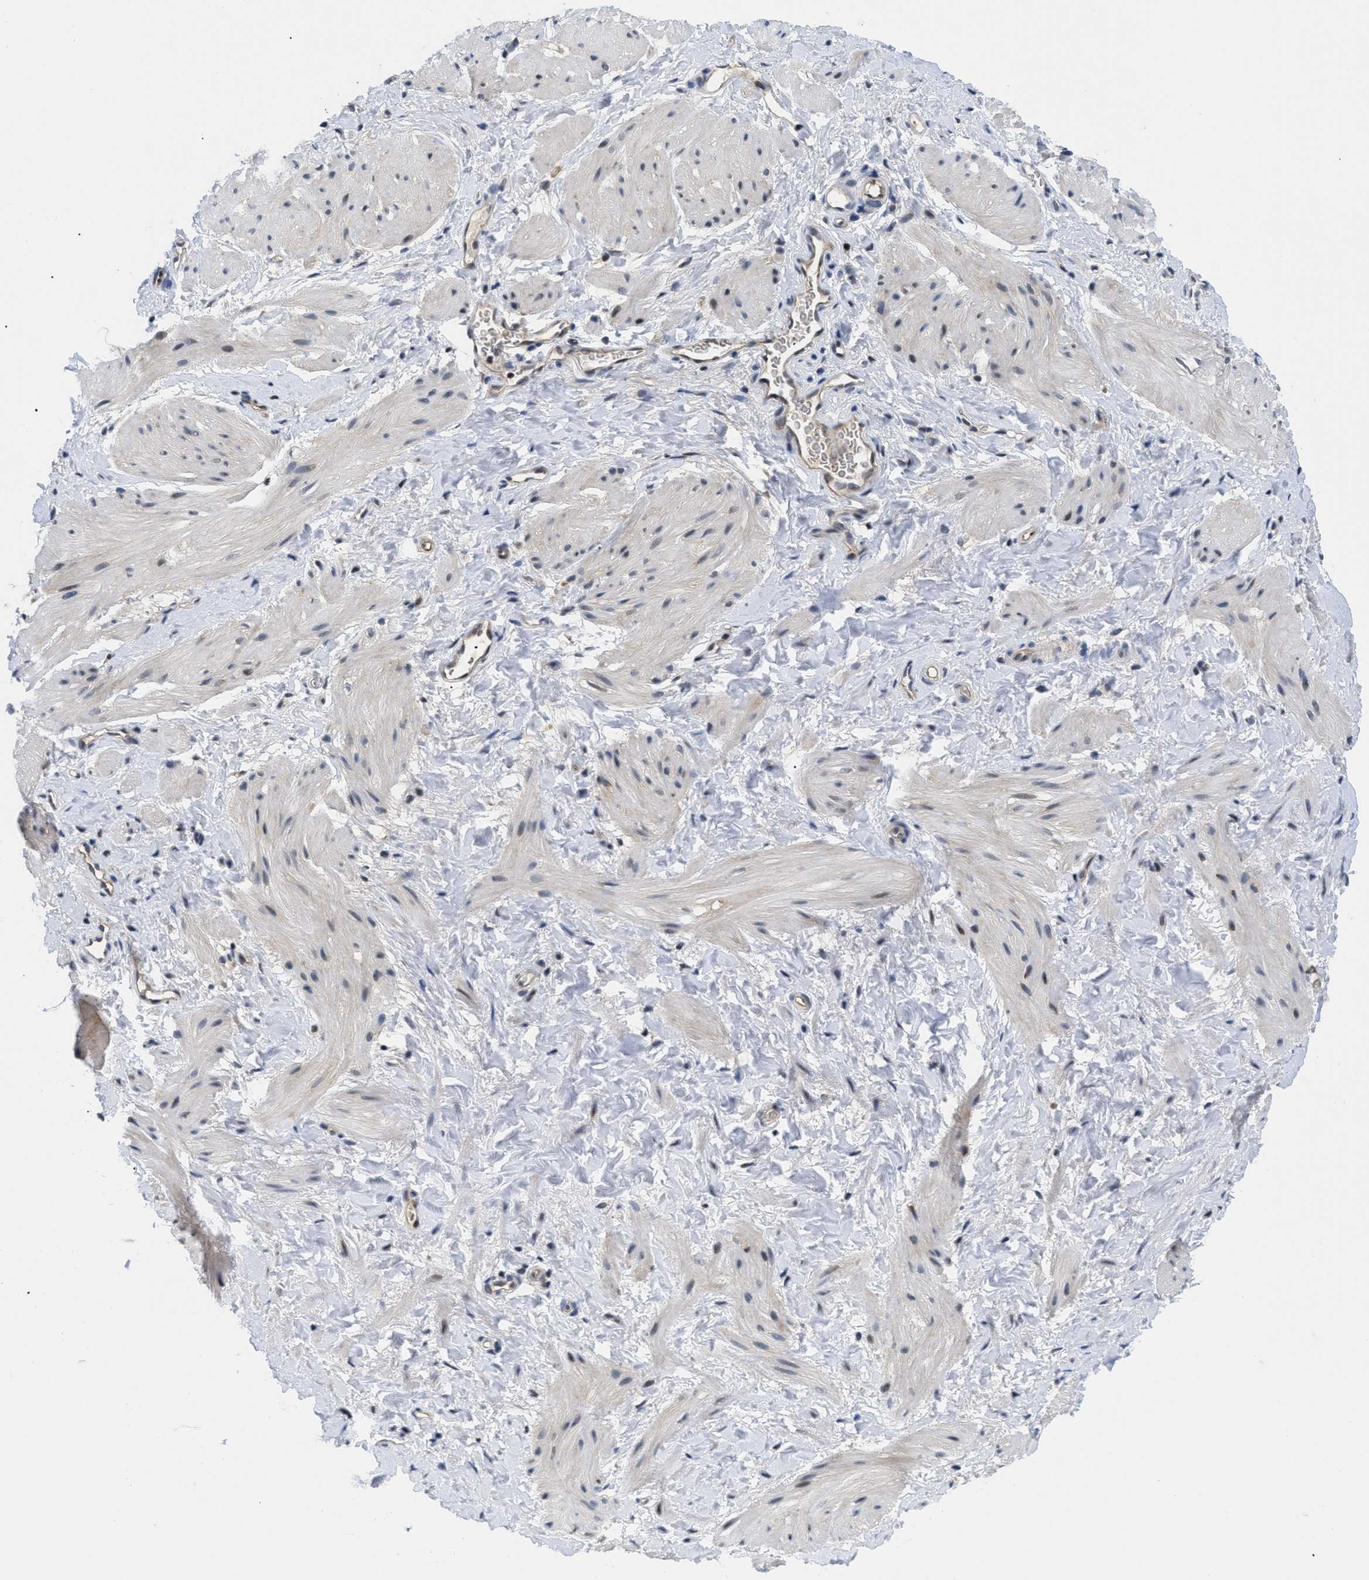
{"staining": {"intensity": "weak", "quantity": "25%-75%", "location": "cytoplasmic/membranous"}, "tissue": "smooth muscle", "cell_type": "Smooth muscle cells", "image_type": "normal", "snomed": [{"axis": "morphology", "description": "Normal tissue, NOS"}, {"axis": "topography", "description": "Smooth muscle"}], "caption": "Immunohistochemical staining of benign smooth muscle shows 25%-75% levels of weak cytoplasmic/membranous protein staining in about 25%-75% of smooth muscle cells. (Stains: DAB in brown, nuclei in blue, Microscopy: brightfield microscopy at high magnification).", "gene": "SLC29A2", "patient": {"sex": "male", "age": 16}}